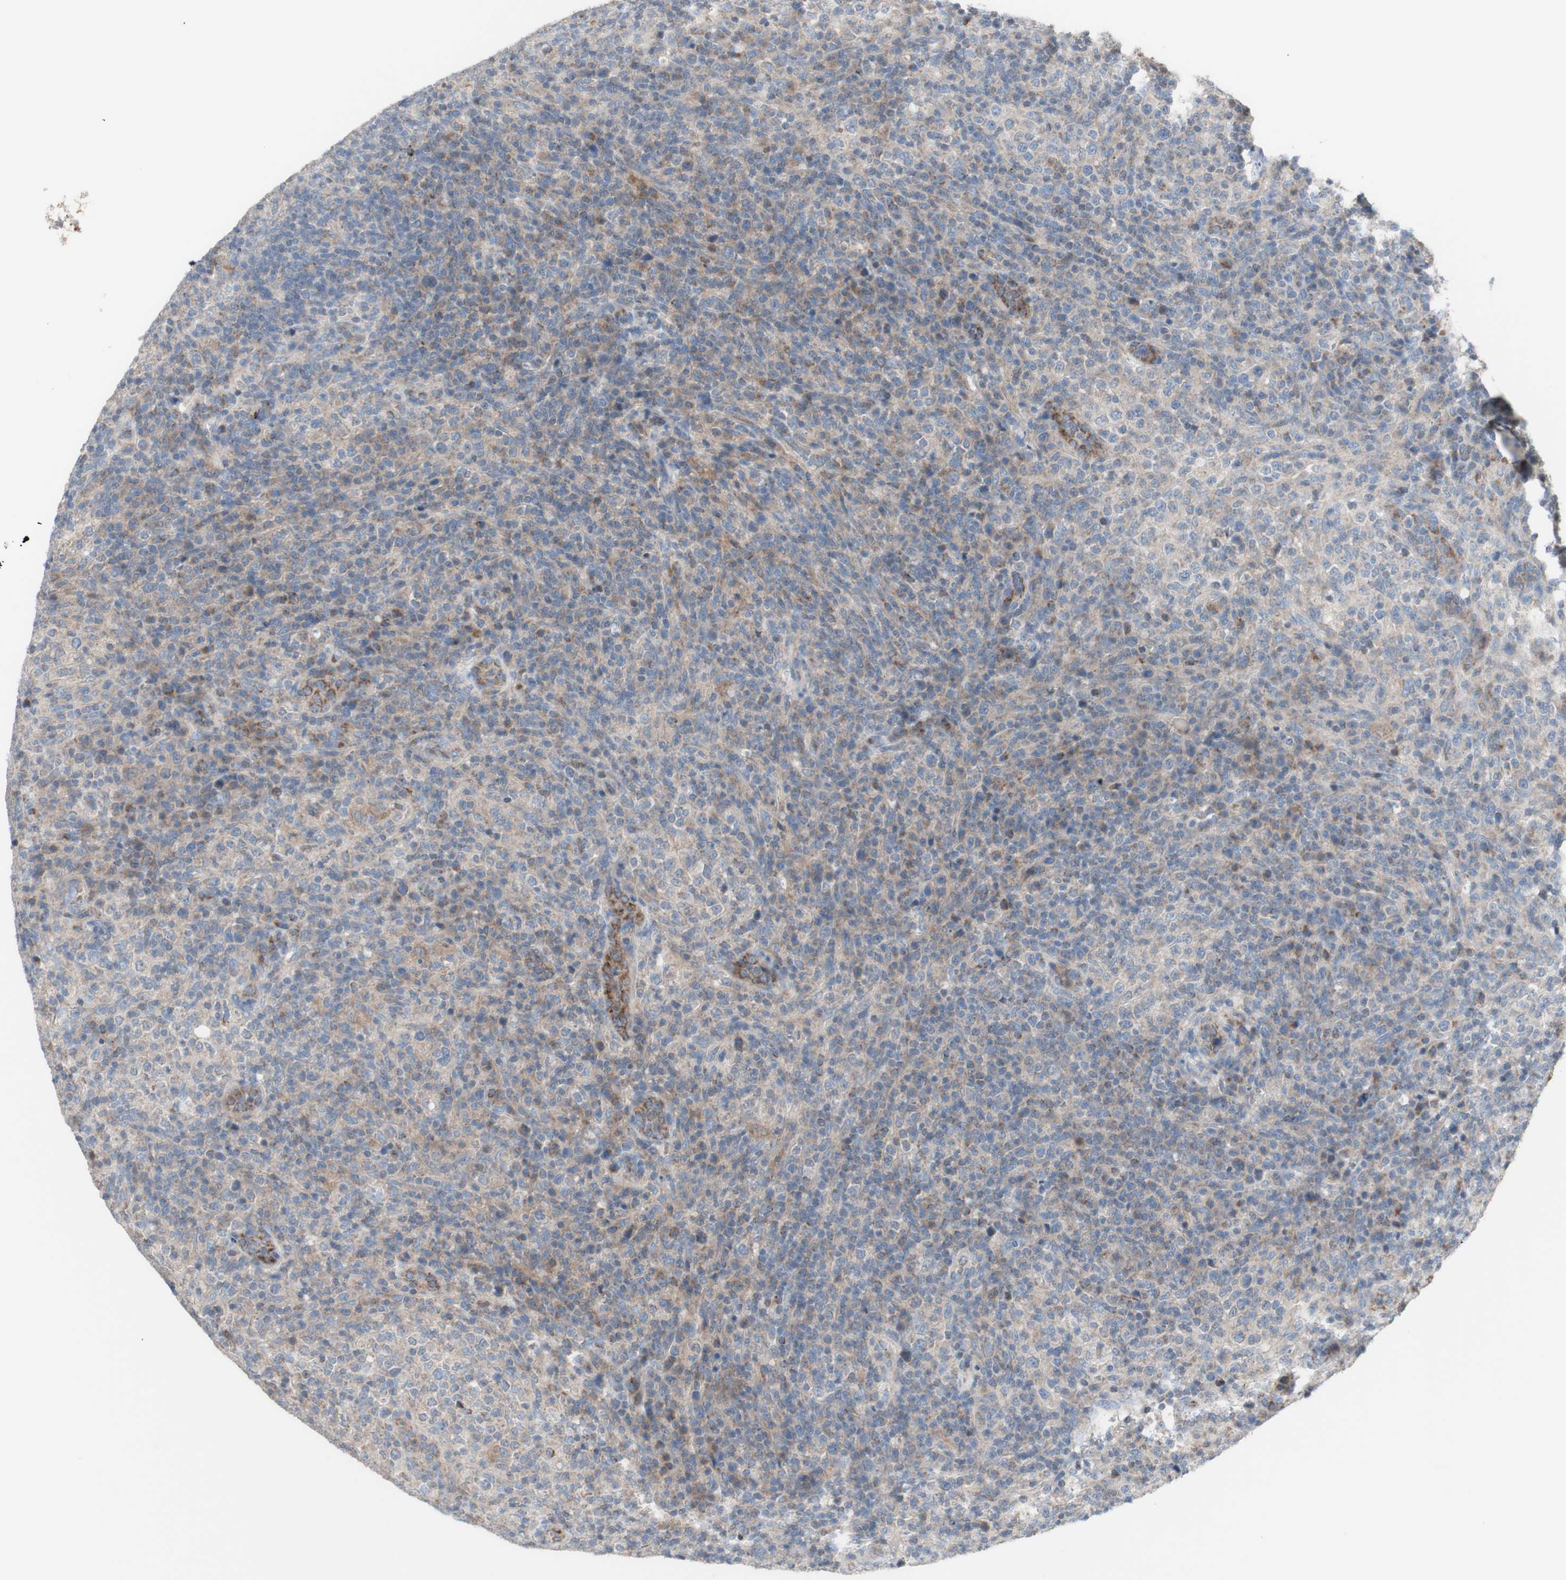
{"staining": {"intensity": "weak", "quantity": "<25%", "location": "cytoplasmic/membranous"}, "tissue": "lymphoma", "cell_type": "Tumor cells", "image_type": "cancer", "snomed": [{"axis": "morphology", "description": "Malignant lymphoma, non-Hodgkin's type, High grade"}, {"axis": "topography", "description": "Lymph node"}], "caption": "High power microscopy histopathology image of an IHC image of lymphoma, revealing no significant positivity in tumor cells.", "gene": "C3orf52", "patient": {"sex": "female", "age": 76}}